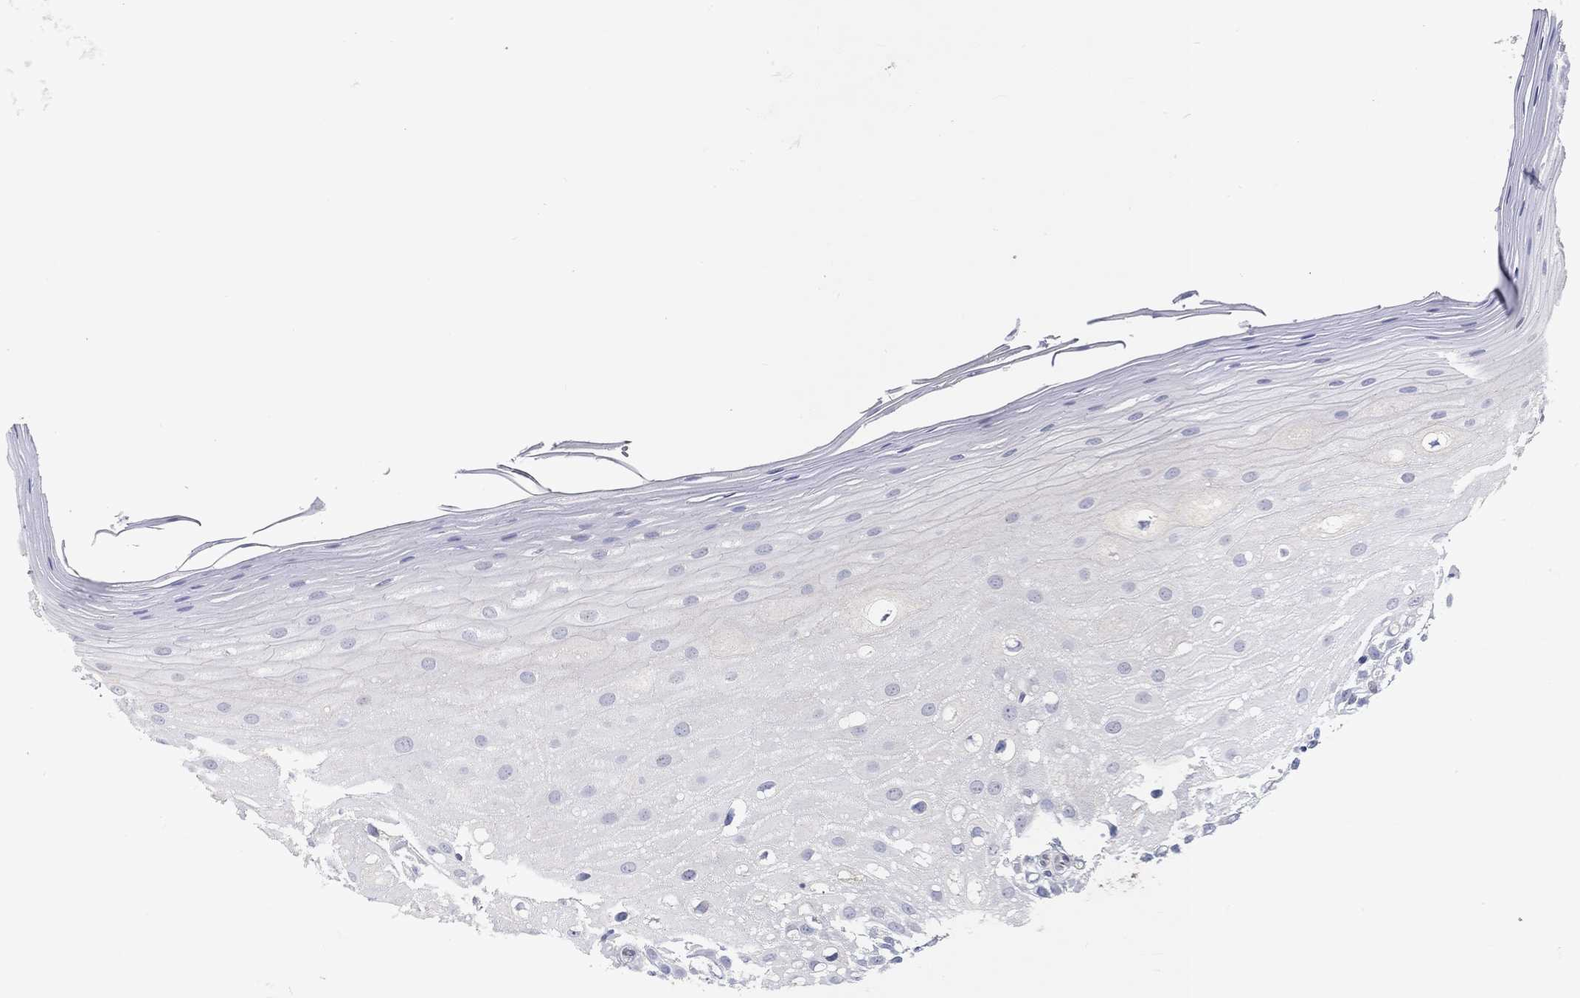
{"staining": {"intensity": "negative", "quantity": "none", "location": "none"}, "tissue": "oral mucosa", "cell_type": "Squamous epithelial cells", "image_type": "normal", "snomed": [{"axis": "morphology", "description": "Normal tissue, NOS"}, {"axis": "morphology", "description": "Squamous cell carcinoma, NOS"}, {"axis": "topography", "description": "Oral tissue"}, {"axis": "topography", "description": "Head-Neck"}], "caption": "Oral mucosa stained for a protein using immunohistochemistry (IHC) exhibits no expression squamous epithelial cells.", "gene": "FGF2", "patient": {"sex": "female", "age": 75}}